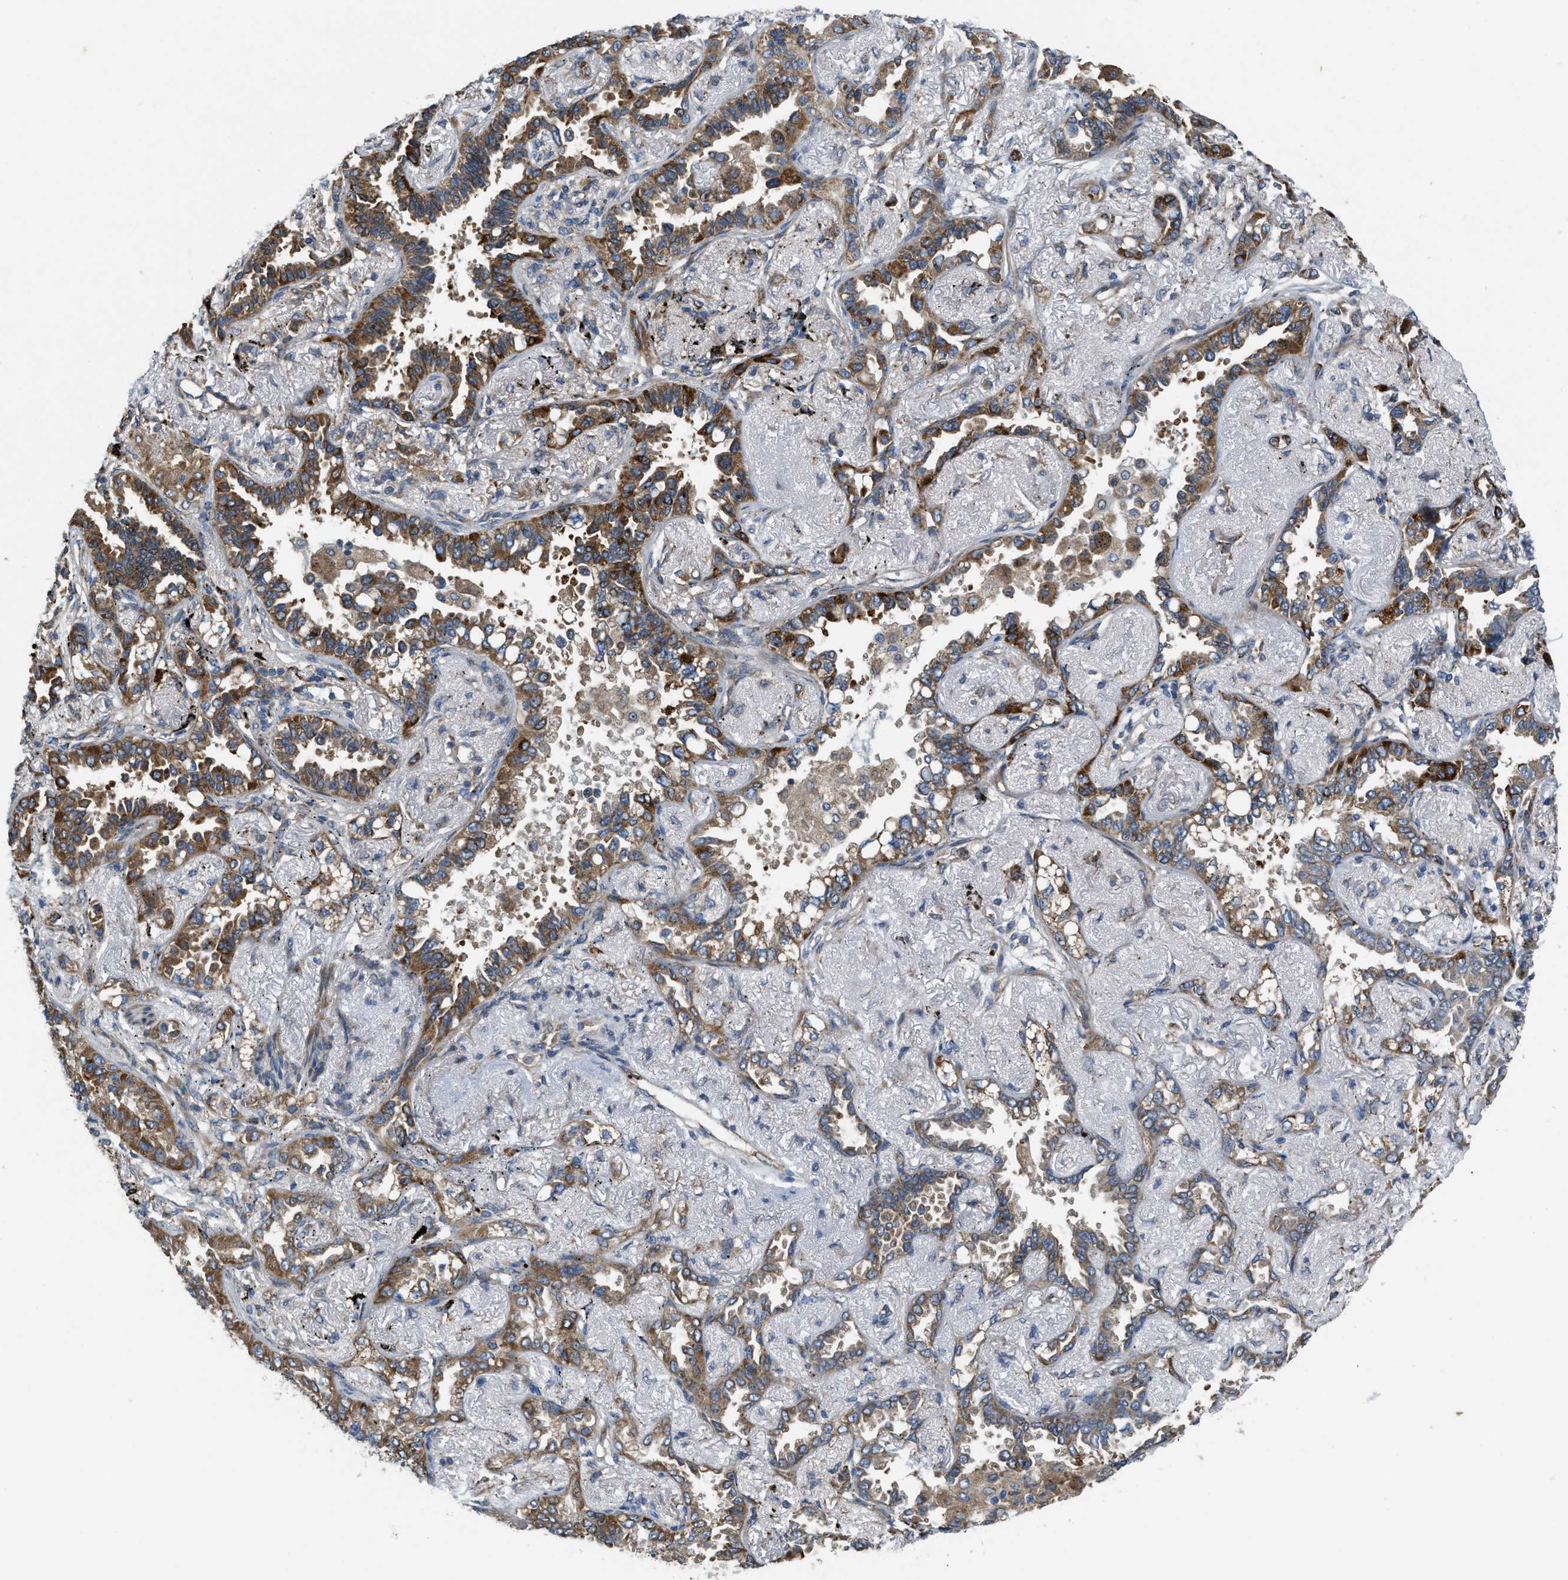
{"staining": {"intensity": "strong", "quantity": ">75%", "location": "cytoplasmic/membranous"}, "tissue": "lung cancer", "cell_type": "Tumor cells", "image_type": "cancer", "snomed": [{"axis": "morphology", "description": "Adenocarcinoma, NOS"}, {"axis": "topography", "description": "Lung"}], "caption": "A brown stain shows strong cytoplasmic/membranous staining of a protein in lung cancer tumor cells. Using DAB (brown) and hematoxylin (blue) stains, captured at high magnification using brightfield microscopy.", "gene": "TMEM68", "patient": {"sex": "male", "age": 59}}